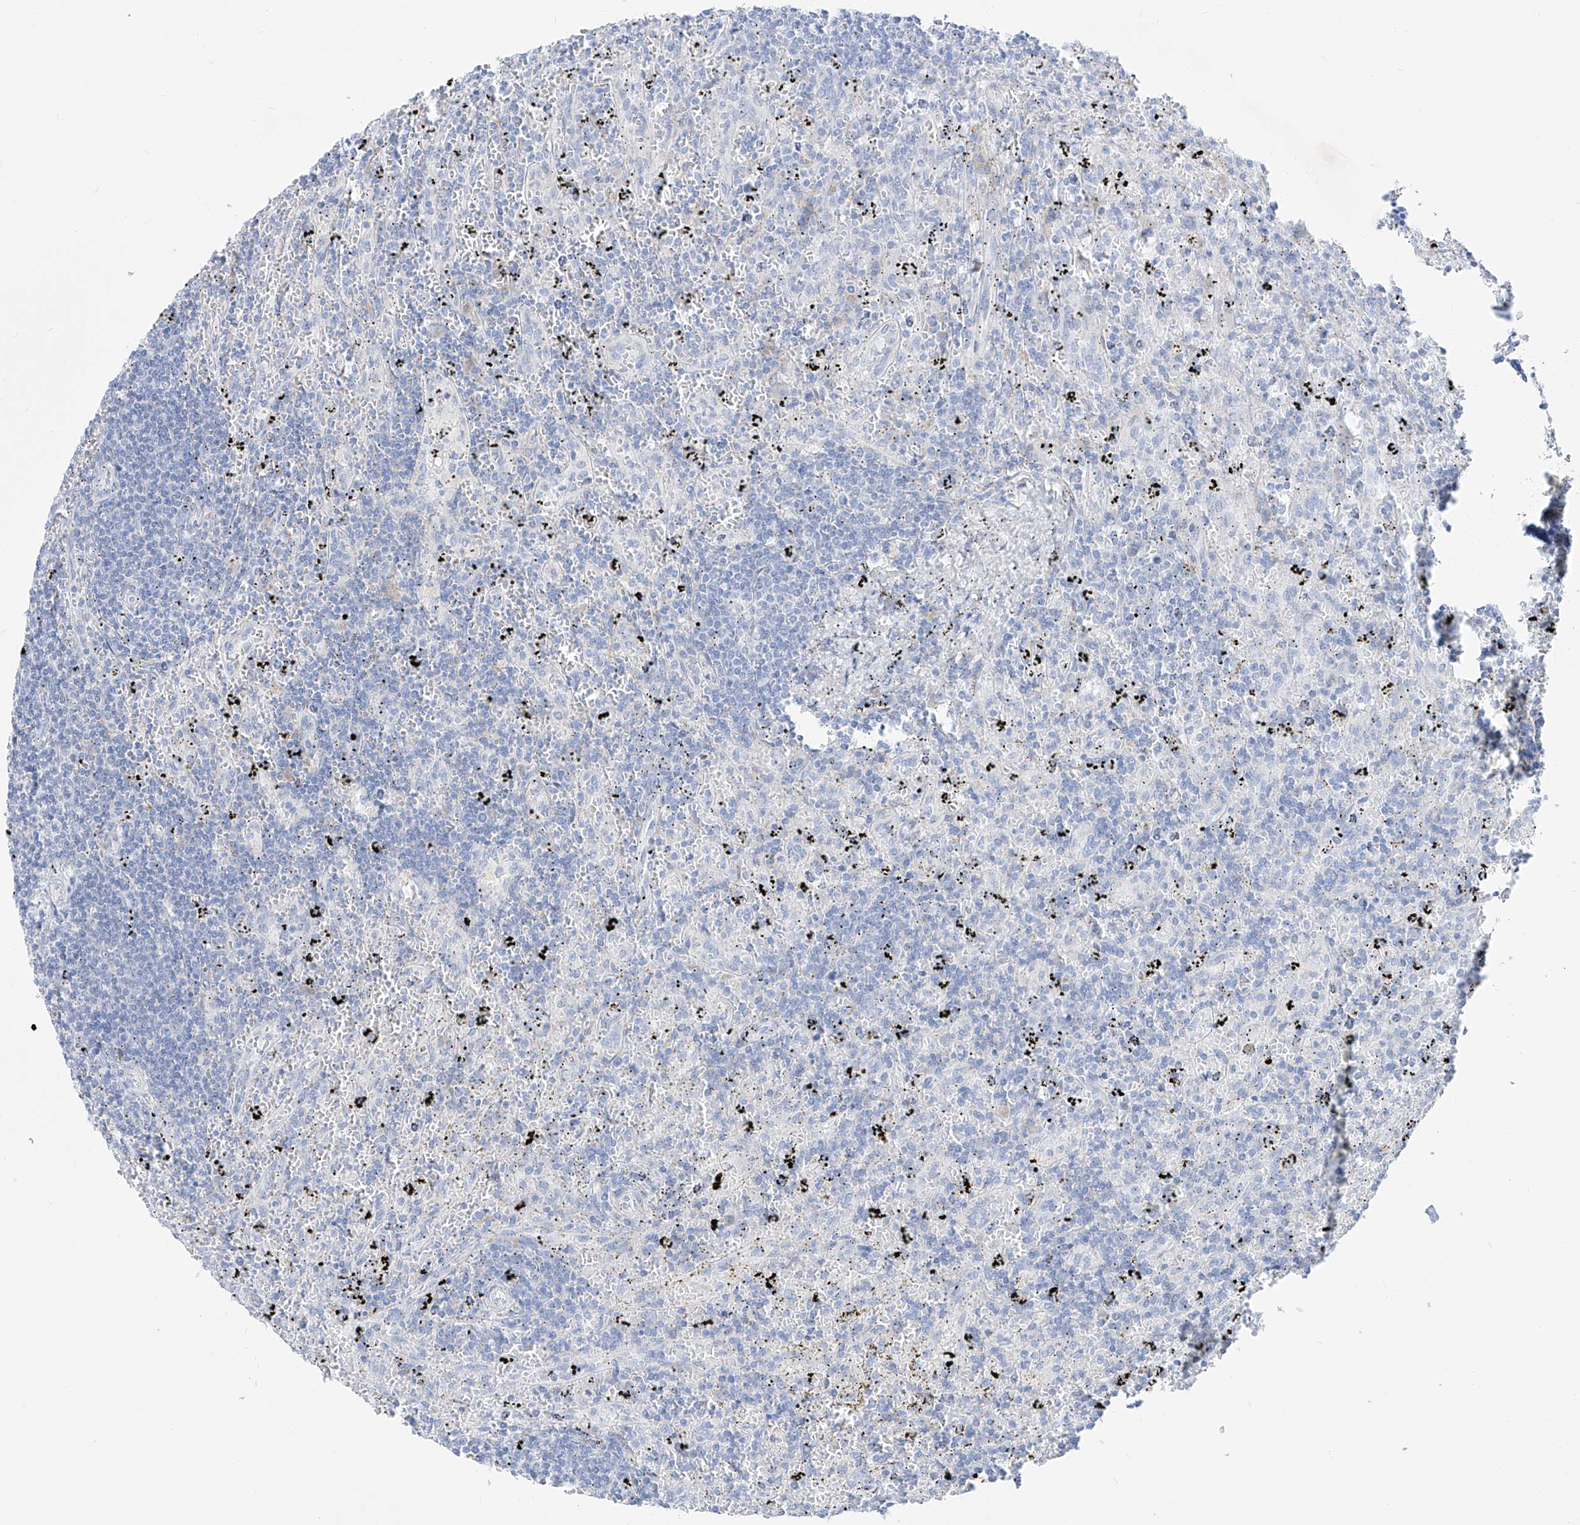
{"staining": {"intensity": "negative", "quantity": "none", "location": "none"}, "tissue": "lymphoma", "cell_type": "Tumor cells", "image_type": "cancer", "snomed": [{"axis": "morphology", "description": "Malignant lymphoma, non-Hodgkin's type, Low grade"}, {"axis": "topography", "description": "Spleen"}], "caption": "Immunohistochemistry of human malignant lymphoma, non-Hodgkin's type (low-grade) displays no expression in tumor cells. (Stains: DAB IHC with hematoxylin counter stain, Microscopy: brightfield microscopy at high magnification).", "gene": "UFL1", "patient": {"sex": "male", "age": 76}}